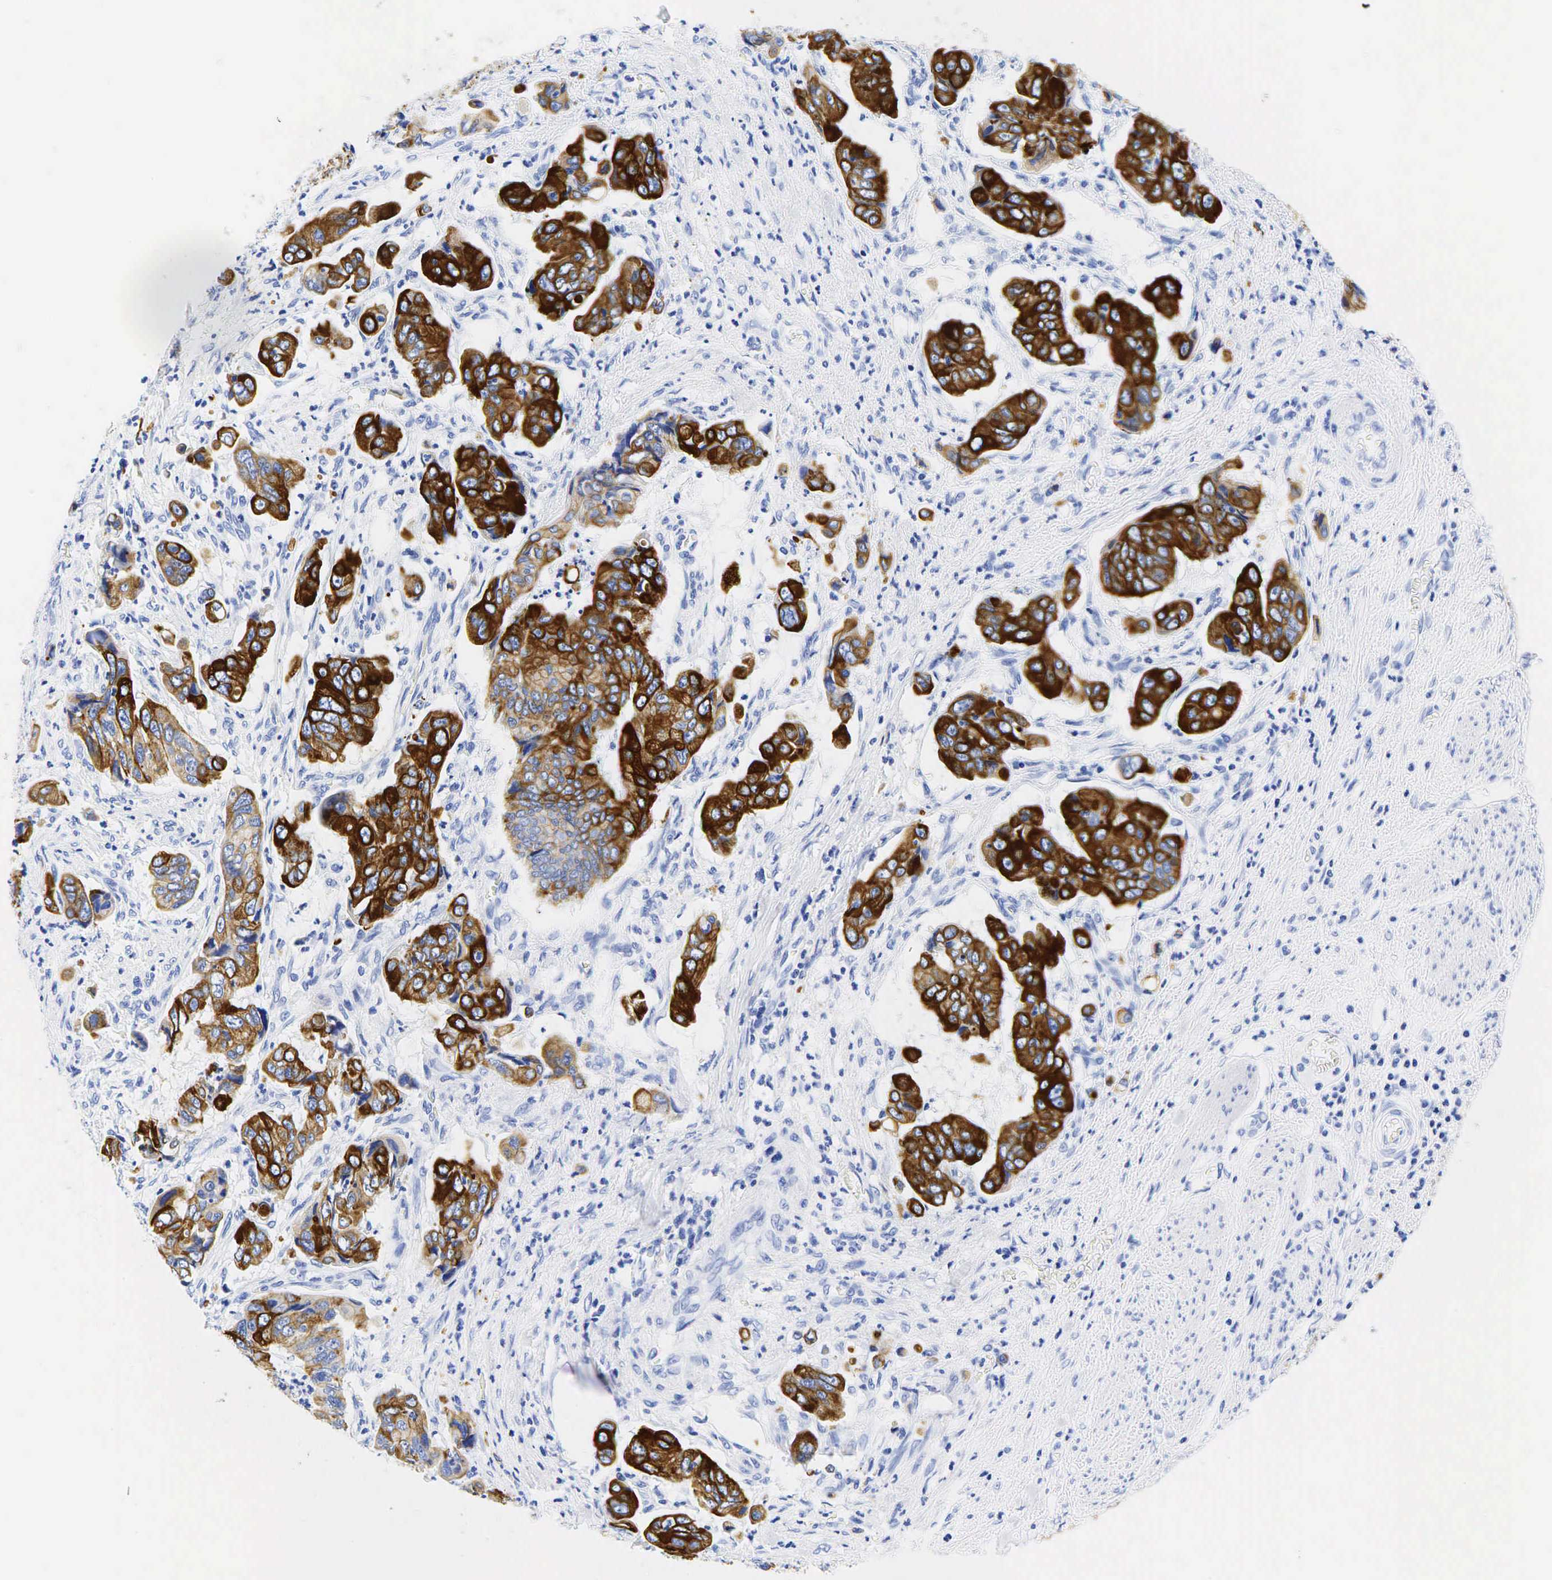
{"staining": {"intensity": "strong", "quantity": ">75%", "location": "cytoplasmic/membranous"}, "tissue": "stomach cancer", "cell_type": "Tumor cells", "image_type": "cancer", "snomed": [{"axis": "morphology", "description": "Adenocarcinoma, NOS"}, {"axis": "topography", "description": "Stomach, upper"}], "caption": "A micrograph showing strong cytoplasmic/membranous expression in about >75% of tumor cells in stomach adenocarcinoma, as visualized by brown immunohistochemical staining.", "gene": "KRT19", "patient": {"sex": "male", "age": 80}}